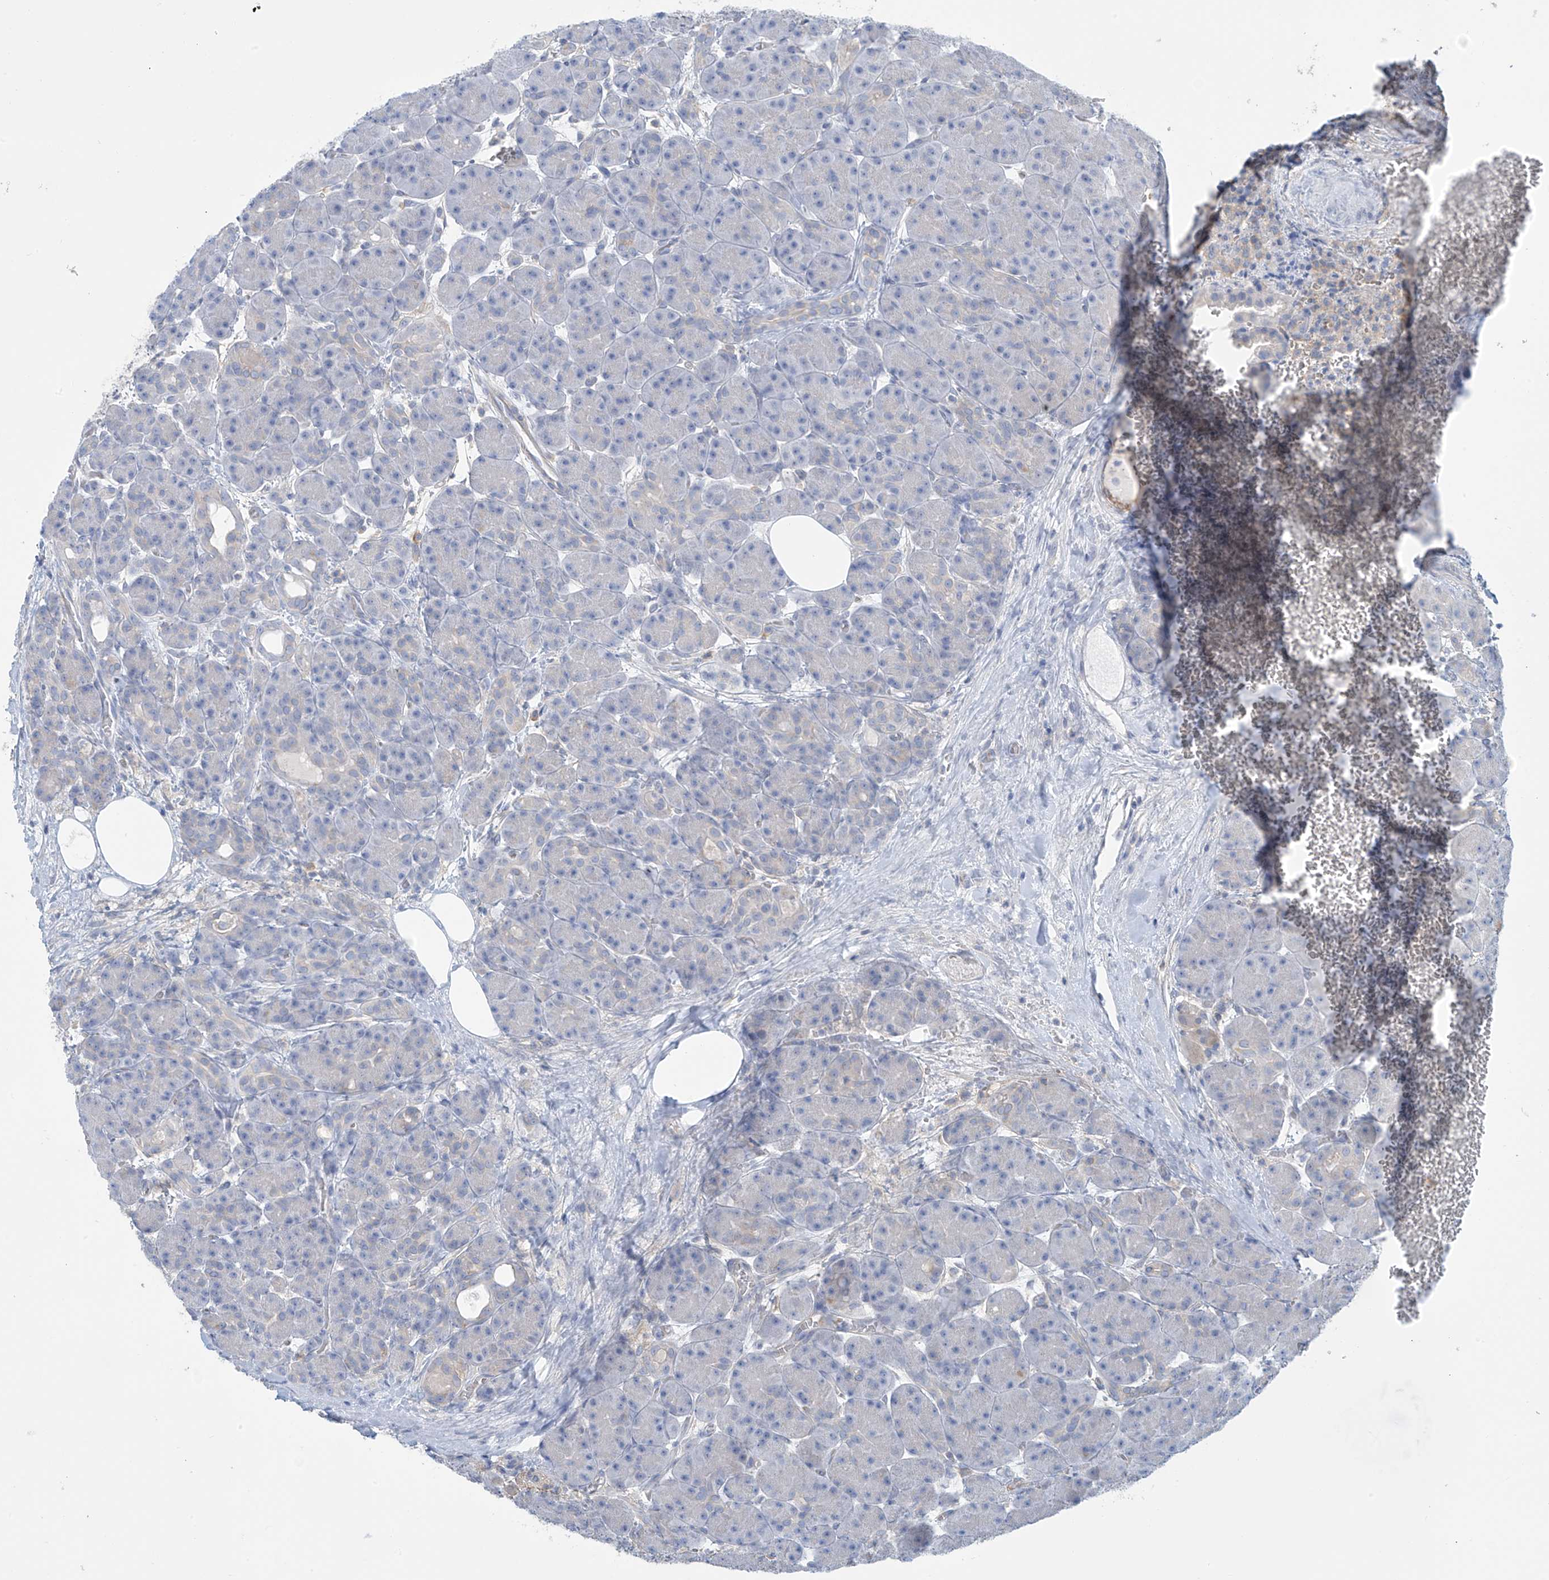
{"staining": {"intensity": "negative", "quantity": "none", "location": "none"}, "tissue": "pancreas", "cell_type": "Exocrine glandular cells", "image_type": "normal", "snomed": [{"axis": "morphology", "description": "Normal tissue, NOS"}, {"axis": "topography", "description": "Pancreas"}], "caption": "Immunohistochemistry of benign human pancreas shows no positivity in exocrine glandular cells.", "gene": "ZNF846", "patient": {"sex": "male", "age": 63}}